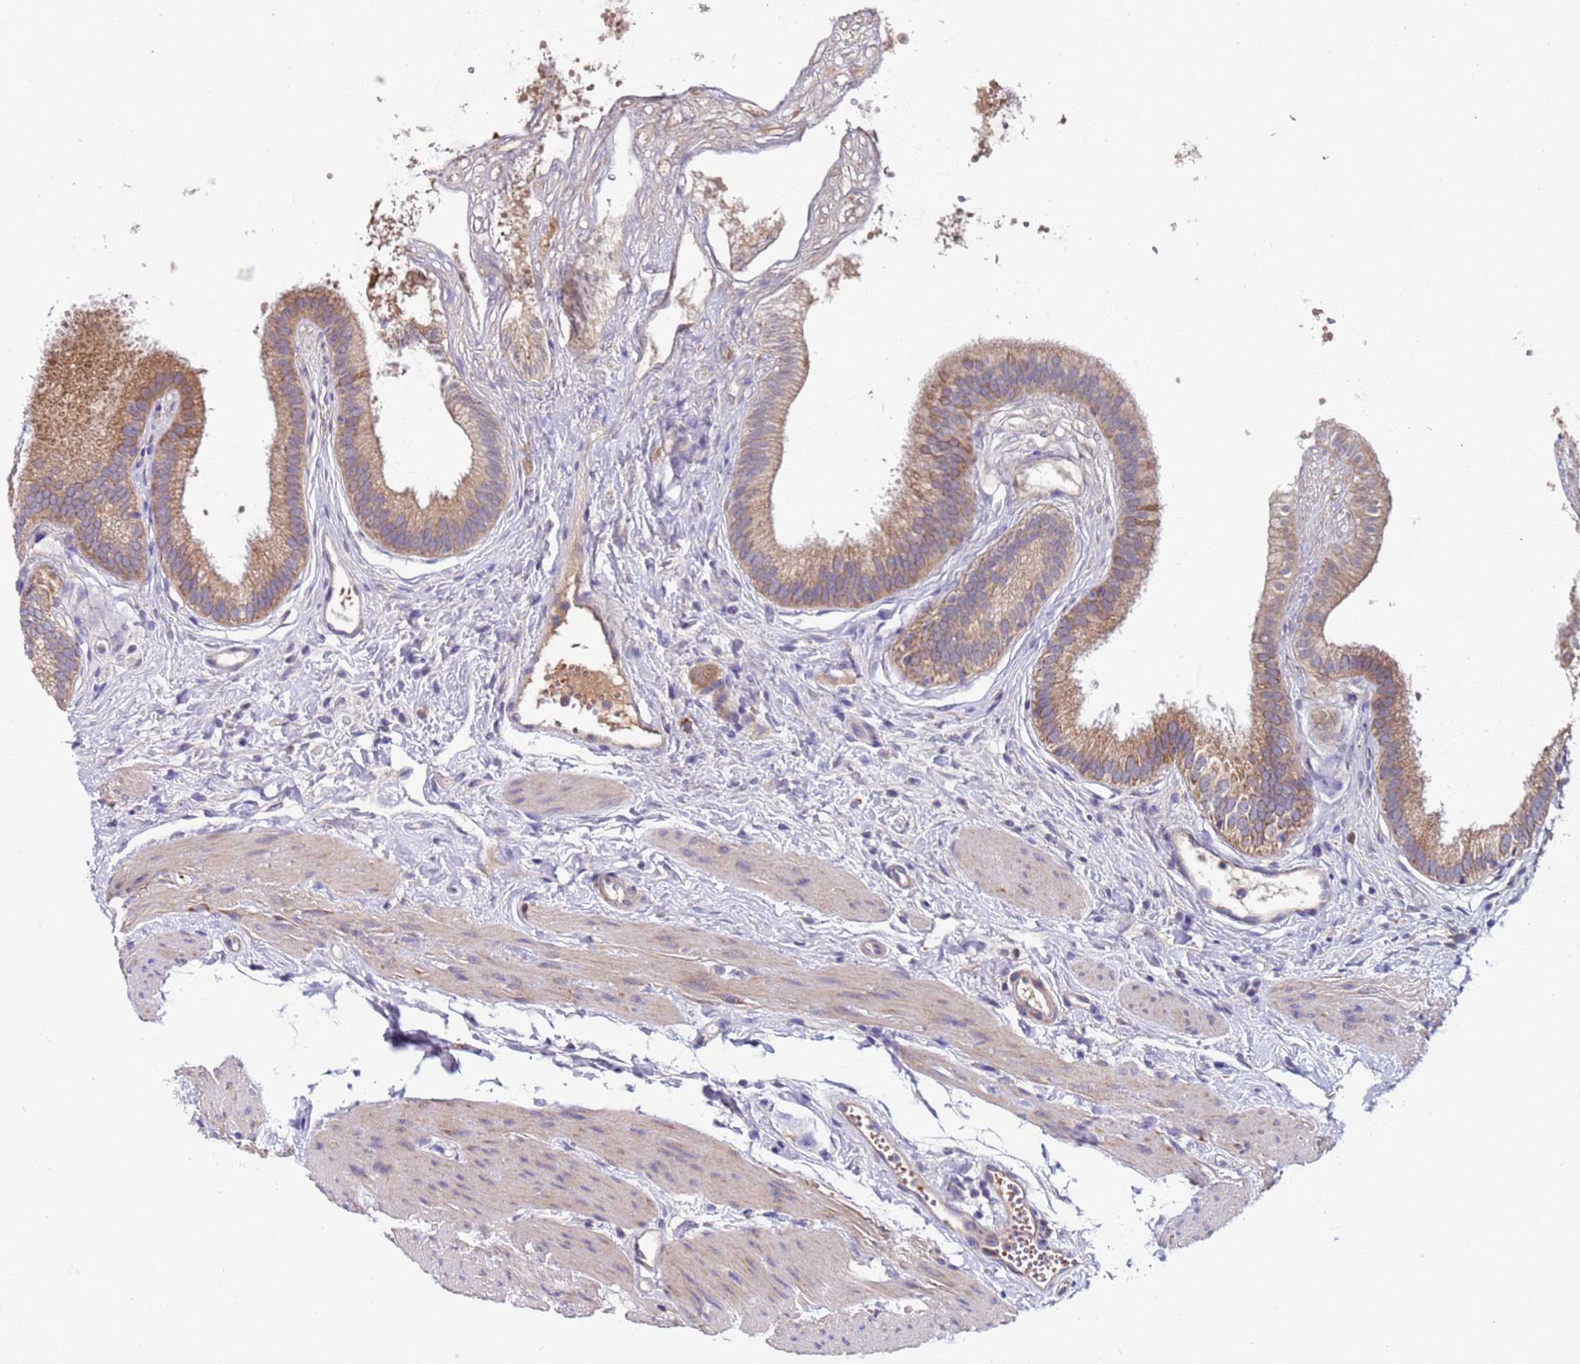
{"staining": {"intensity": "moderate", "quantity": ">75%", "location": "cytoplasmic/membranous"}, "tissue": "gallbladder", "cell_type": "Glandular cells", "image_type": "normal", "snomed": [{"axis": "morphology", "description": "Normal tissue, NOS"}, {"axis": "topography", "description": "Gallbladder"}], "caption": "Protein staining shows moderate cytoplasmic/membranous positivity in approximately >75% of glandular cells in benign gallbladder.", "gene": "TMEM126A", "patient": {"sex": "female", "age": 54}}